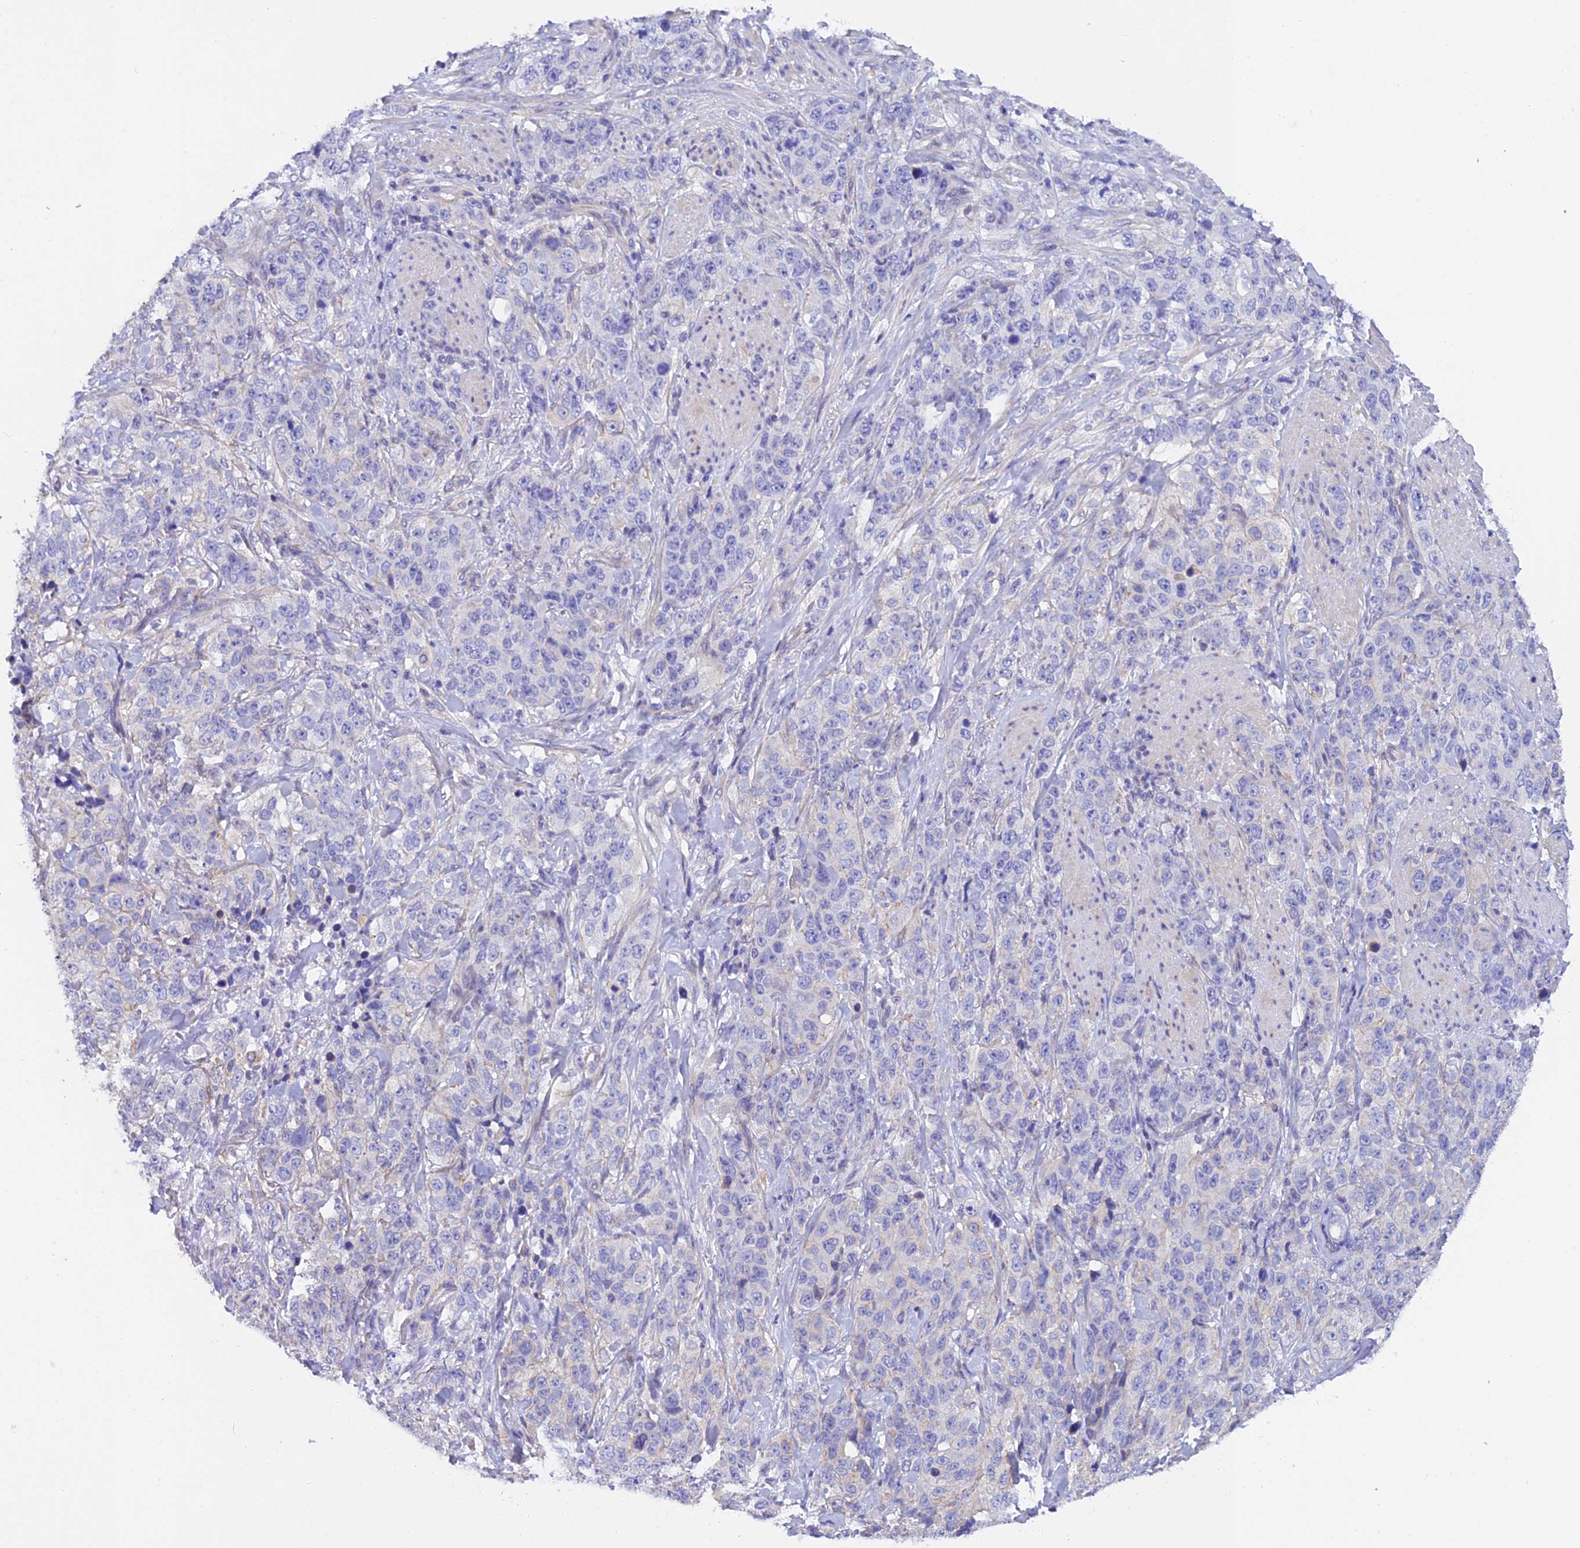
{"staining": {"intensity": "negative", "quantity": "none", "location": "none"}, "tissue": "stomach cancer", "cell_type": "Tumor cells", "image_type": "cancer", "snomed": [{"axis": "morphology", "description": "Adenocarcinoma, NOS"}, {"axis": "topography", "description": "Stomach"}], "caption": "Micrograph shows no significant protein expression in tumor cells of stomach cancer (adenocarcinoma).", "gene": "C17orf67", "patient": {"sex": "male", "age": 48}}